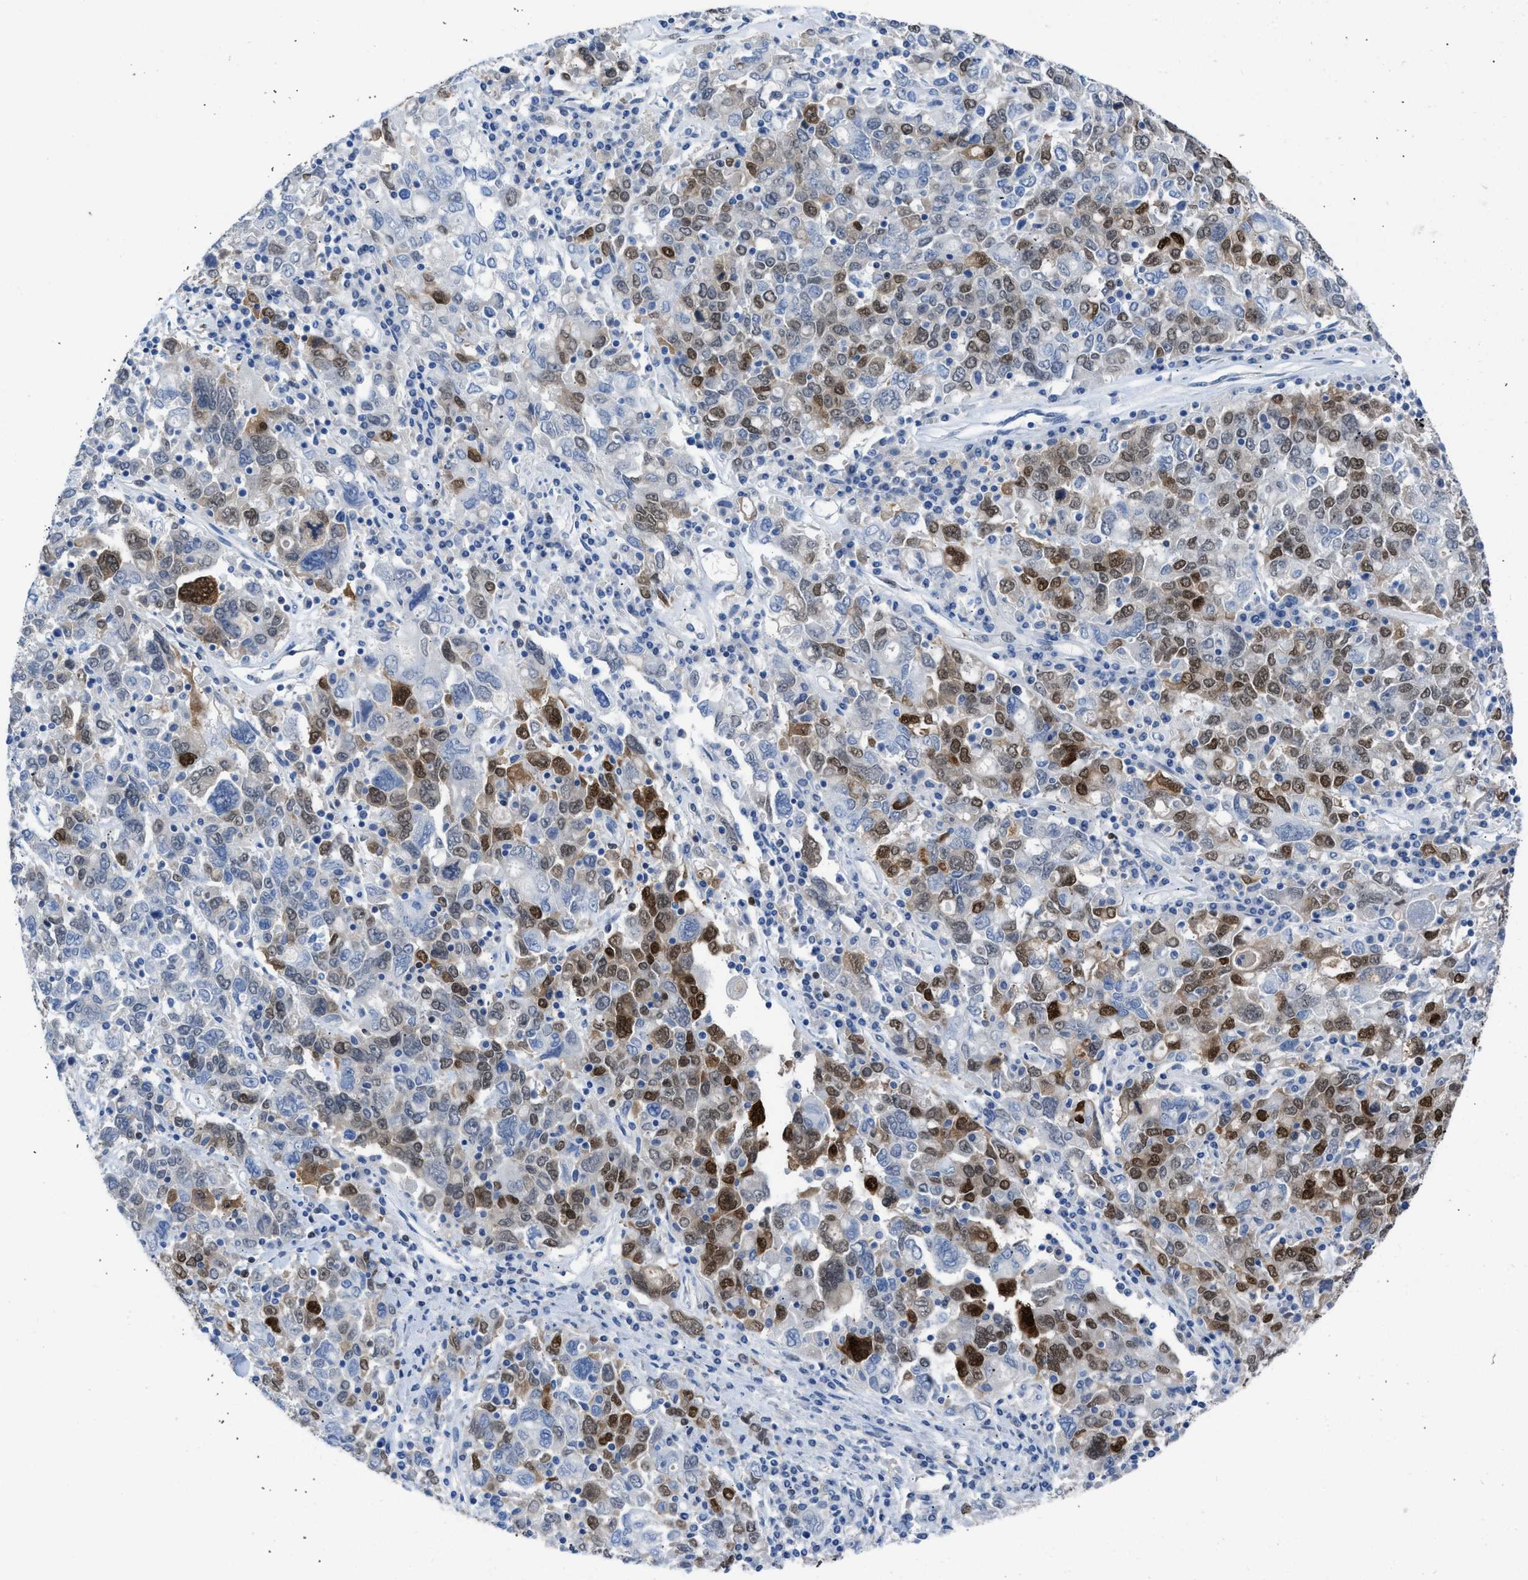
{"staining": {"intensity": "moderate", "quantity": ">75%", "location": "nuclear"}, "tissue": "ovarian cancer", "cell_type": "Tumor cells", "image_type": "cancer", "snomed": [{"axis": "morphology", "description": "Carcinoma, endometroid"}, {"axis": "topography", "description": "Ovary"}], "caption": "Human ovarian cancer stained with a protein marker reveals moderate staining in tumor cells.", "gene": "LEF1", "patient": {"sex": "female", "age": 62}}